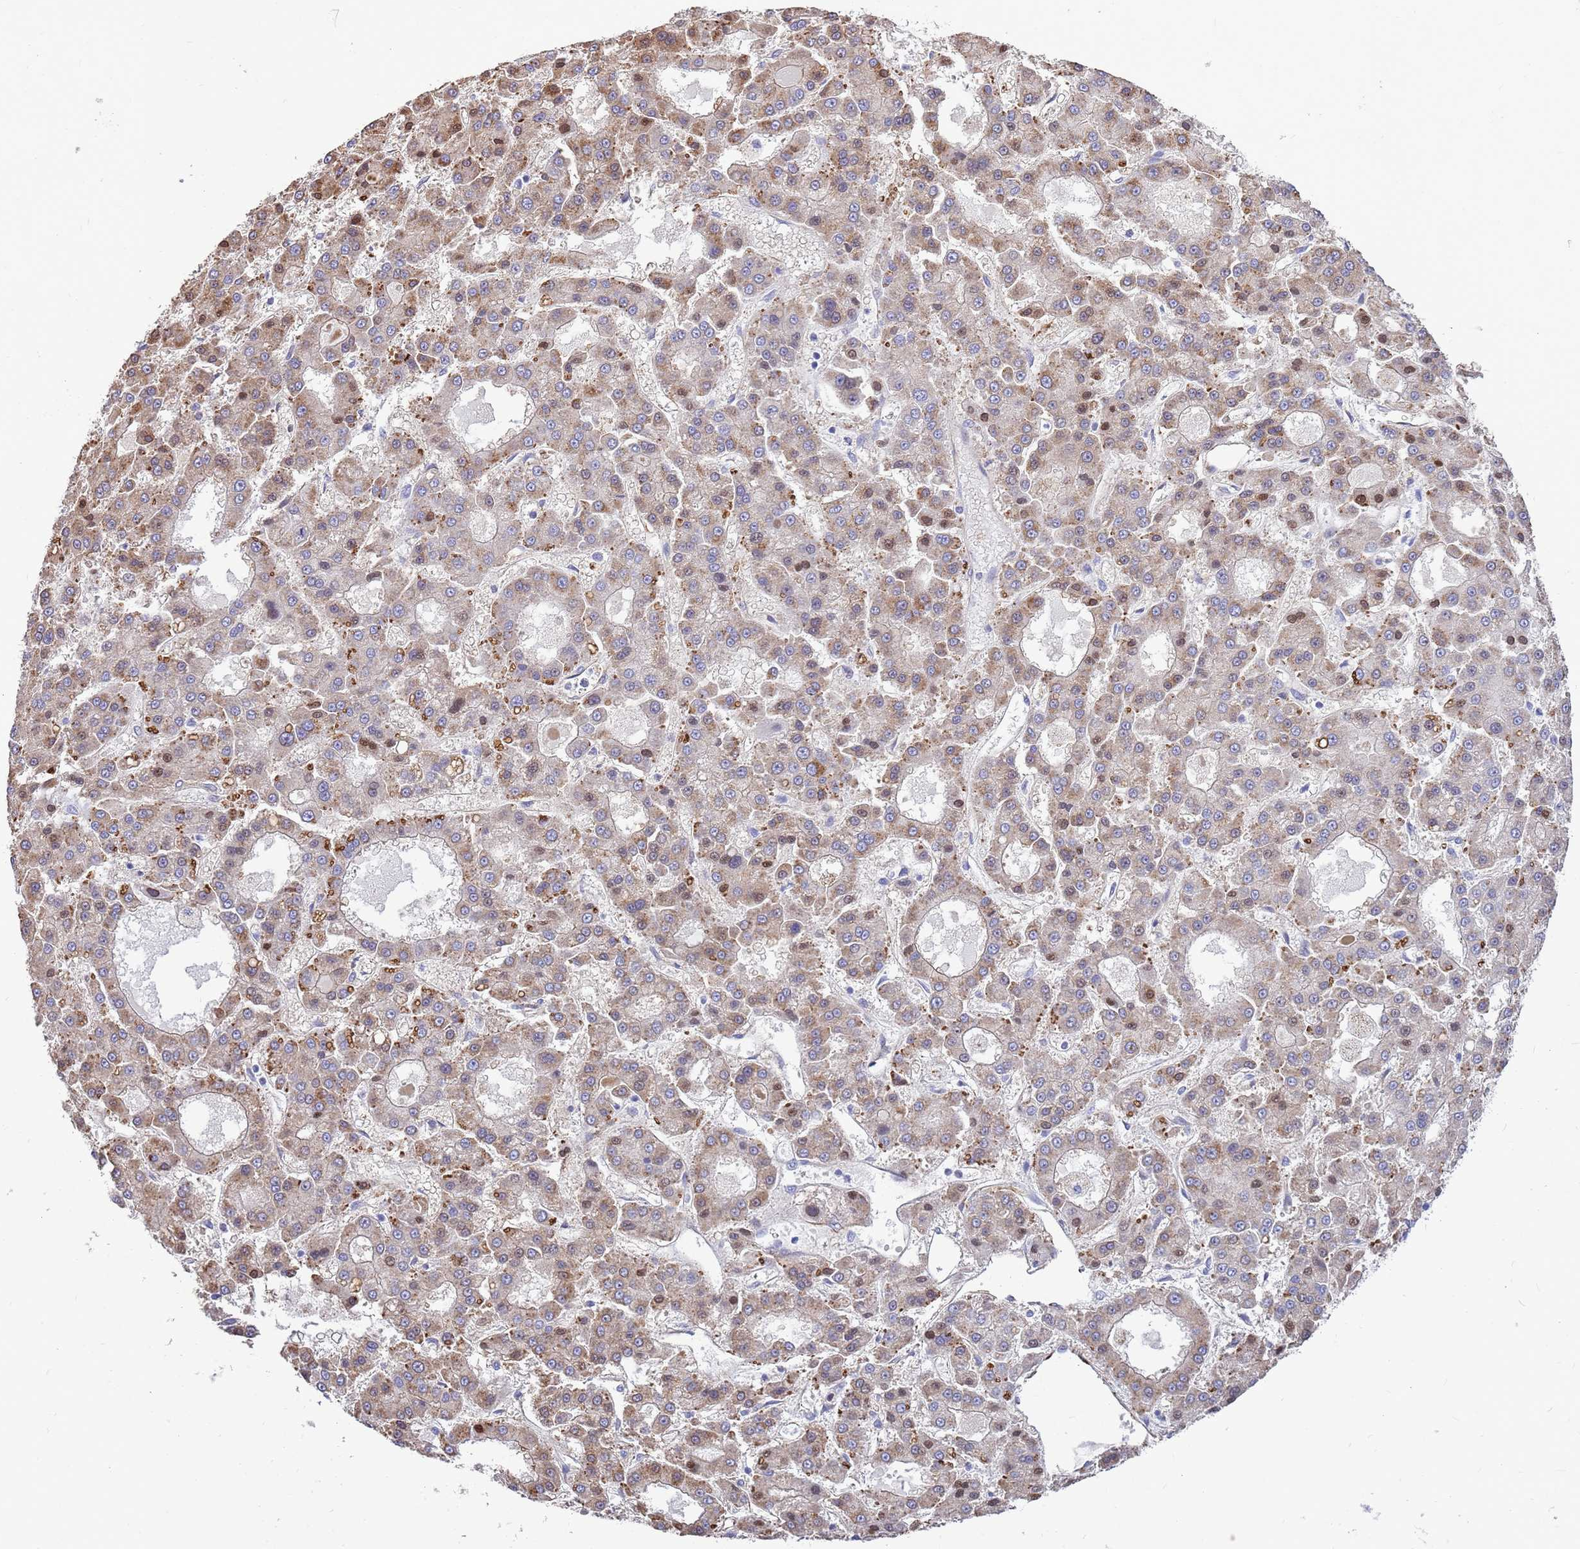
{"staining": {"intensity": "moderate", "quantity": ">75%", "location": "cytoplasmic/membranous"}, "tissue": "liver cancer", "cell_type": "Tumor cells", "image_type": "cancer", "snomed": [{"axis": "morphology", "description": "Carcinoma, Hepatocellular, NOS"}, {"axis": "topography", "description": "Liver"}], "caption": "Protein staining exhibits moderate cytoplasmic/membranous positivity in approximately >75% of tumor cells in liver hepatocellular carcinoma.", "gene": "ZDHHC1", "patient": {"sex": "male", "age": 70}}